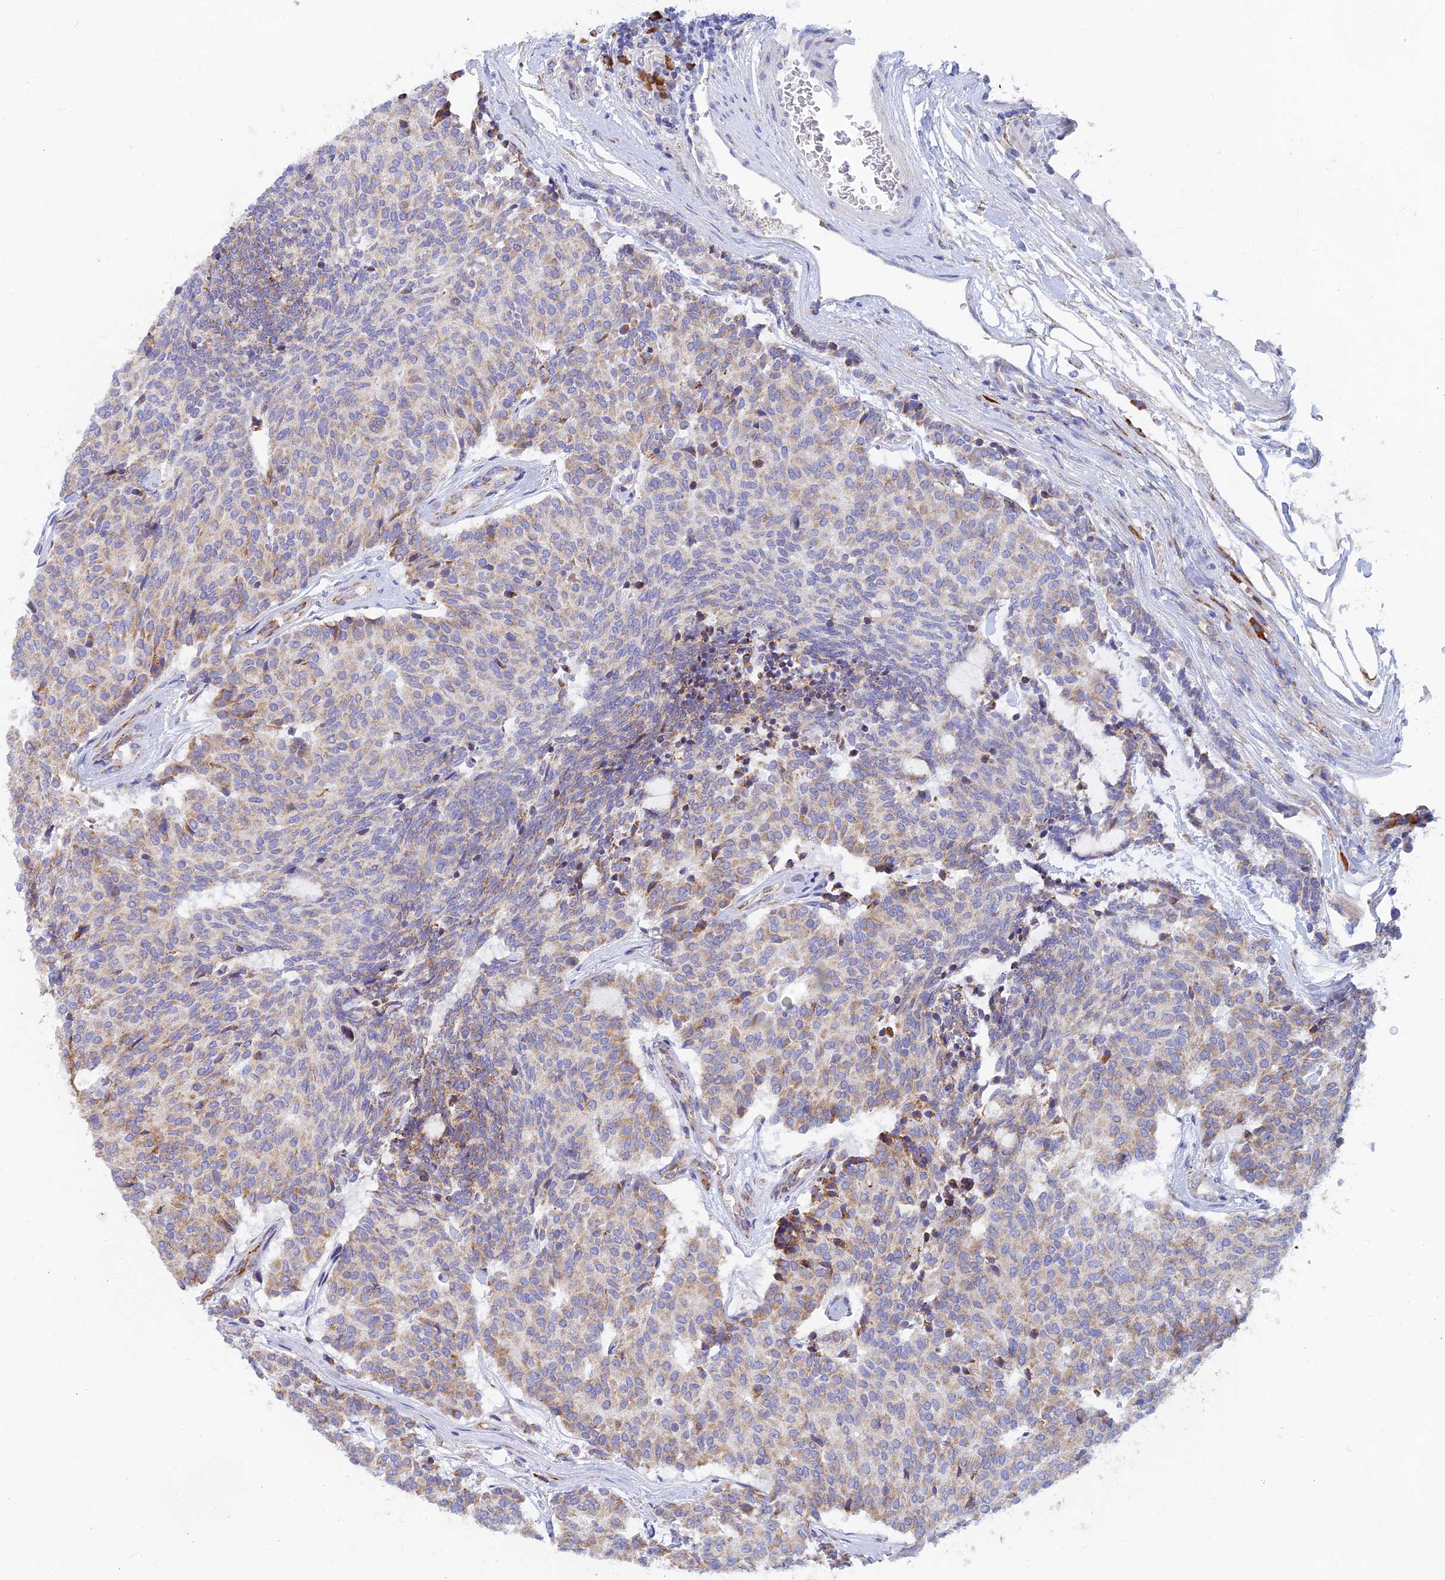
{"staining": {"intensity": "moderate", "quantity": "25%-75%", "location": "cytoplasmic/membranous"}, "tissue": "carcinoid", "cell_type": "Tumor cells", "image_type": "cancer", "snomed": [{"axis": "morphology", "description": "Carcinoid, malignant, NOS"}, {"axis": "topography", "description": "Pancreas"}], "caption": "High-magnification brightfield microscopy of malignant carcinoid stained with DAB (3,3'-diaminobenzidine) (brown) and counterstained with hematoxylin (blue). tumor cells exhibit moderate cytoplasmic/membranous expression is seen in approximately25%-75% of cells.", "gene": "WDR35", "patient": {"sex": "female", "age": 54}}